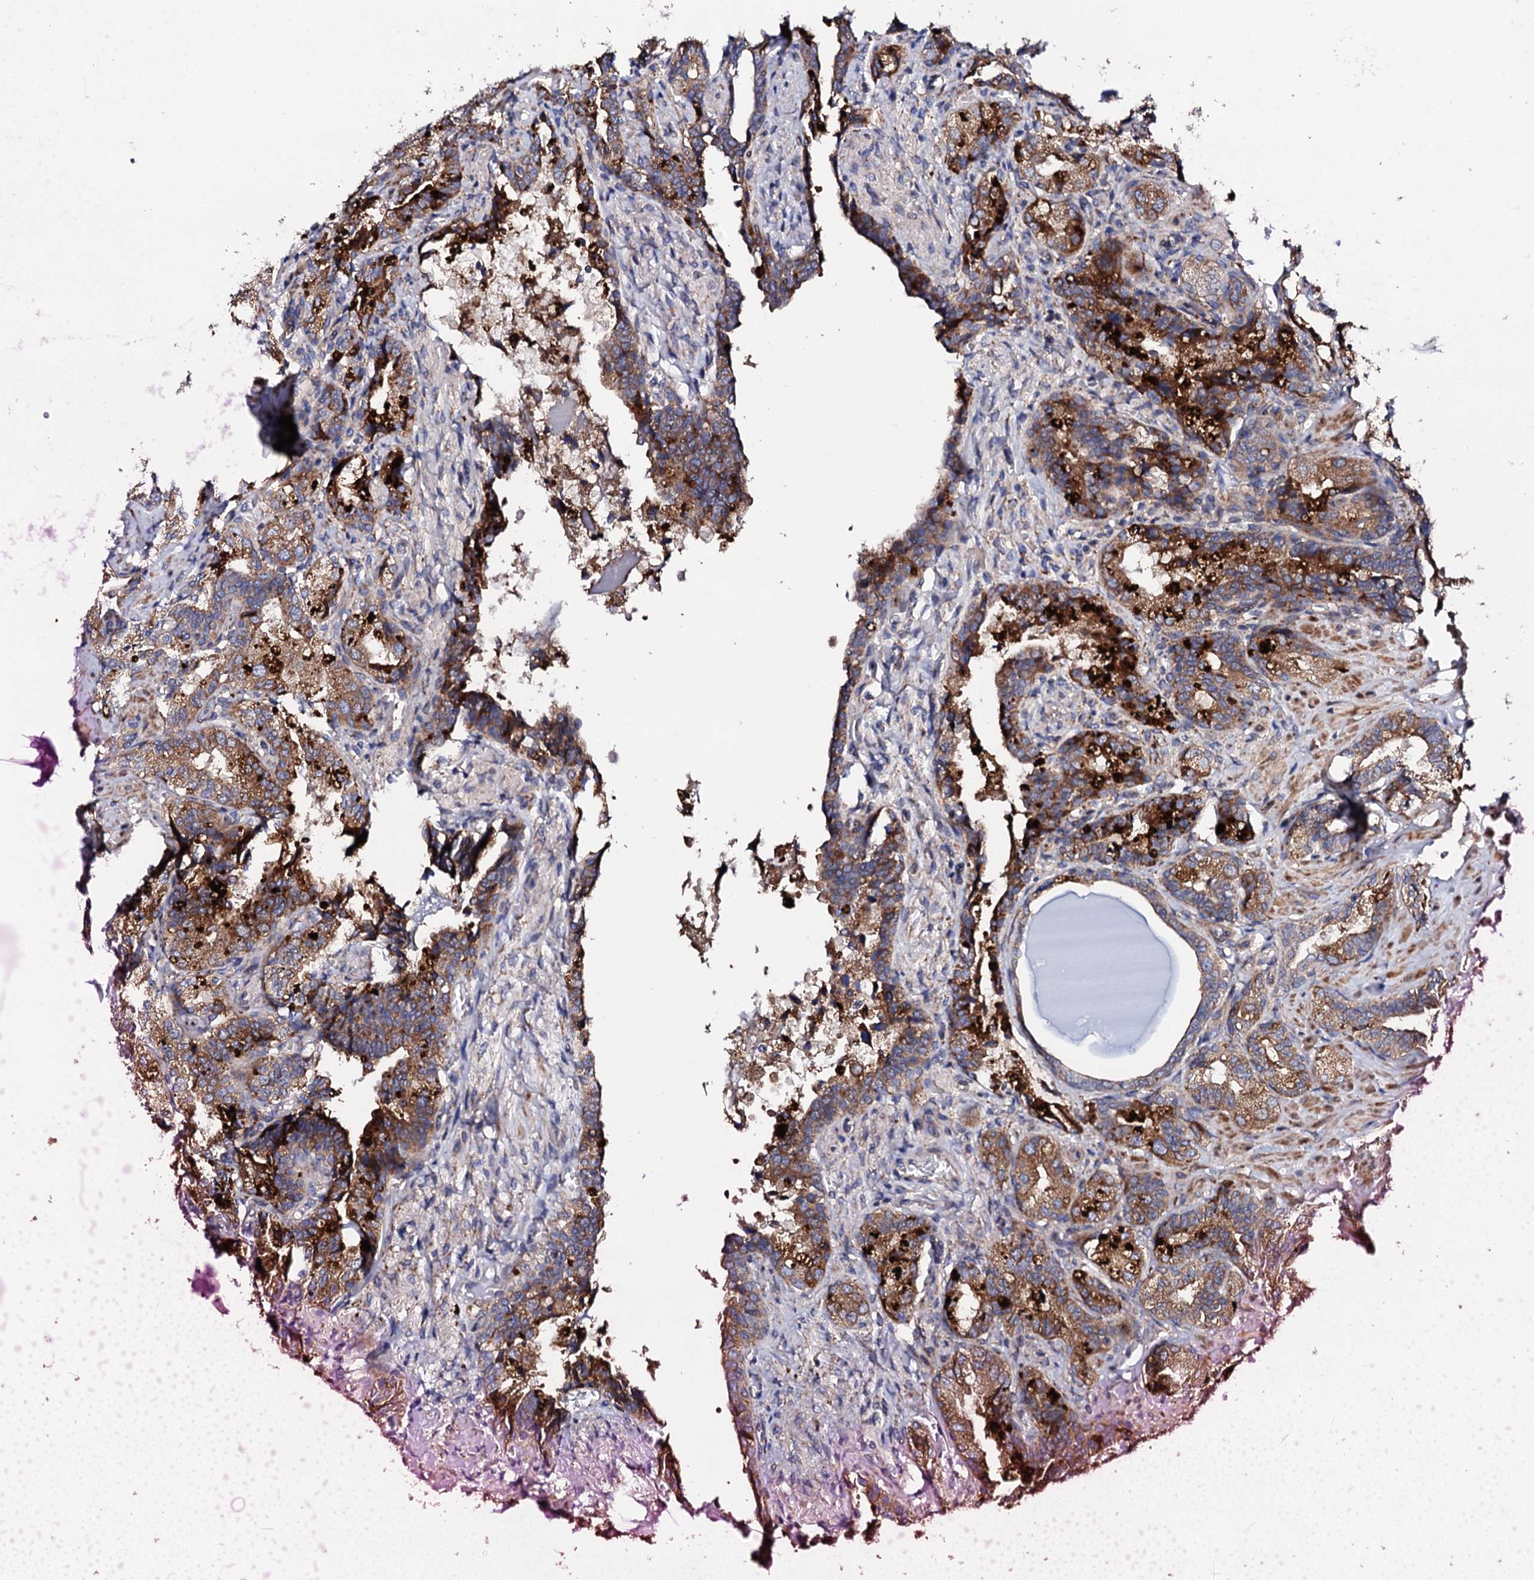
{"staining": {"intensity": "strong", "quantity": ">75%", "location": "cytoplasmic/membranous"}, "tissue": "seminal vesicle", "cell_type": "Glandular cells", "image_type": "normal", "snomed": [{"axis": "morphology", "description": "Normal tissue, NOS"}, {"axis": "topography", "description": "Prostate and seminal vesicle, NOS"}, {"axis": "topography", "description": "Prostate"}, {"axis": "topography", "description": "Seminal veicle"}], "caption": "Protein staining of normal seminal vesicle reveals strong cytoplasmic/membranous expression in approximately >75% of glandular cells.", "gene": "LIPT2", "patient": {"sex": "male", "age": 67}}